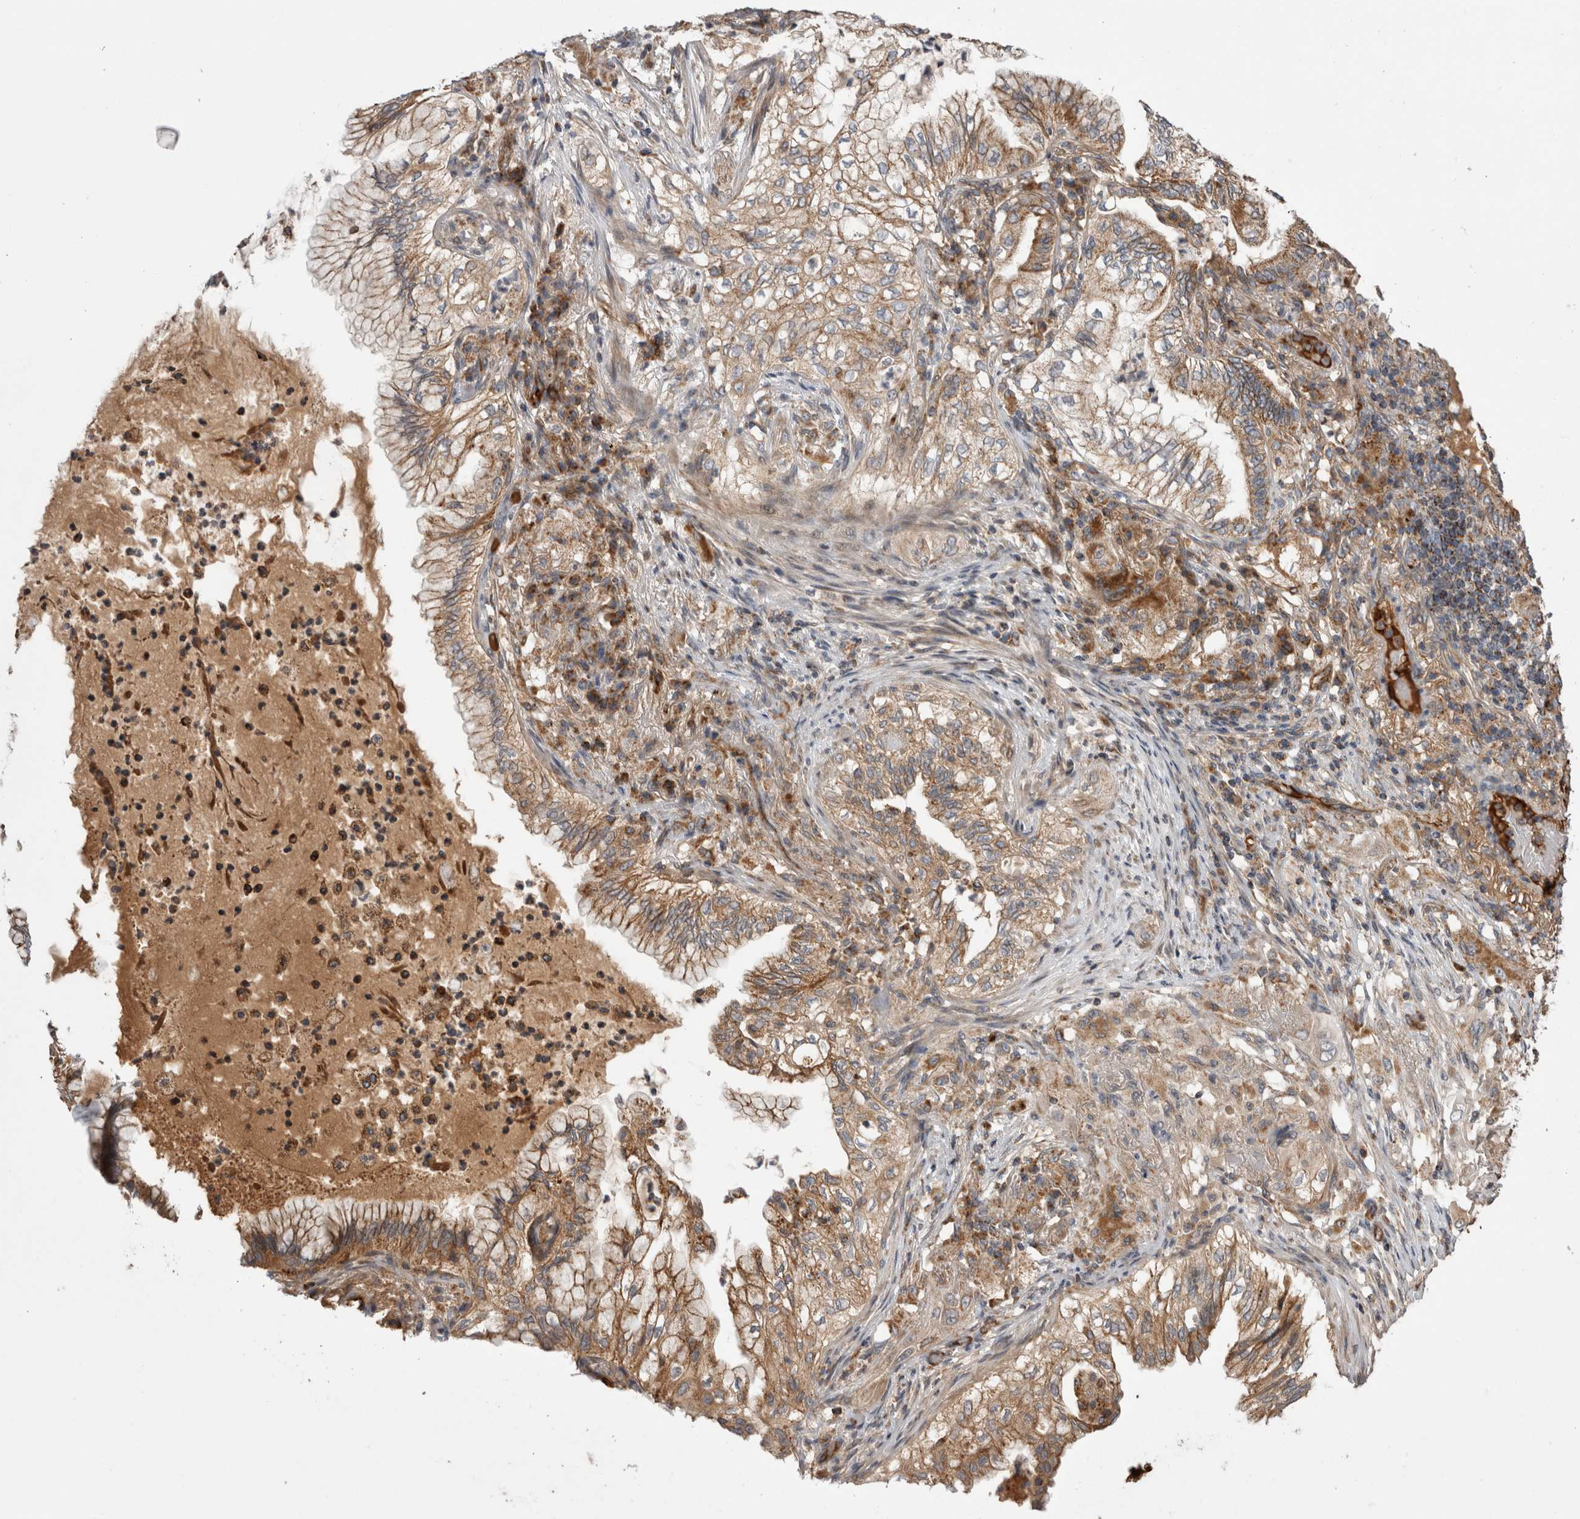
{"staining": {"intensity": "moderate", "quantity": ">75%", "location": "cytoplasmic/membranous"}, "tissue": "lung cancer", "cell_type": "Tumor cells", "image_type": "cancer", "snomed": [{"axis": "morphology", "description": "Adenocarcinoma, NOS"}, {"axis": "topography", "description": "Lung"}], "caption": "Adenocarcinoma (lung) stained with IHC displays moderate cytoplasmic/membranous positivity in about >75% of tumor cells.", "gene": "DARS2", "patient": {"sex": "female", "age": 70}}